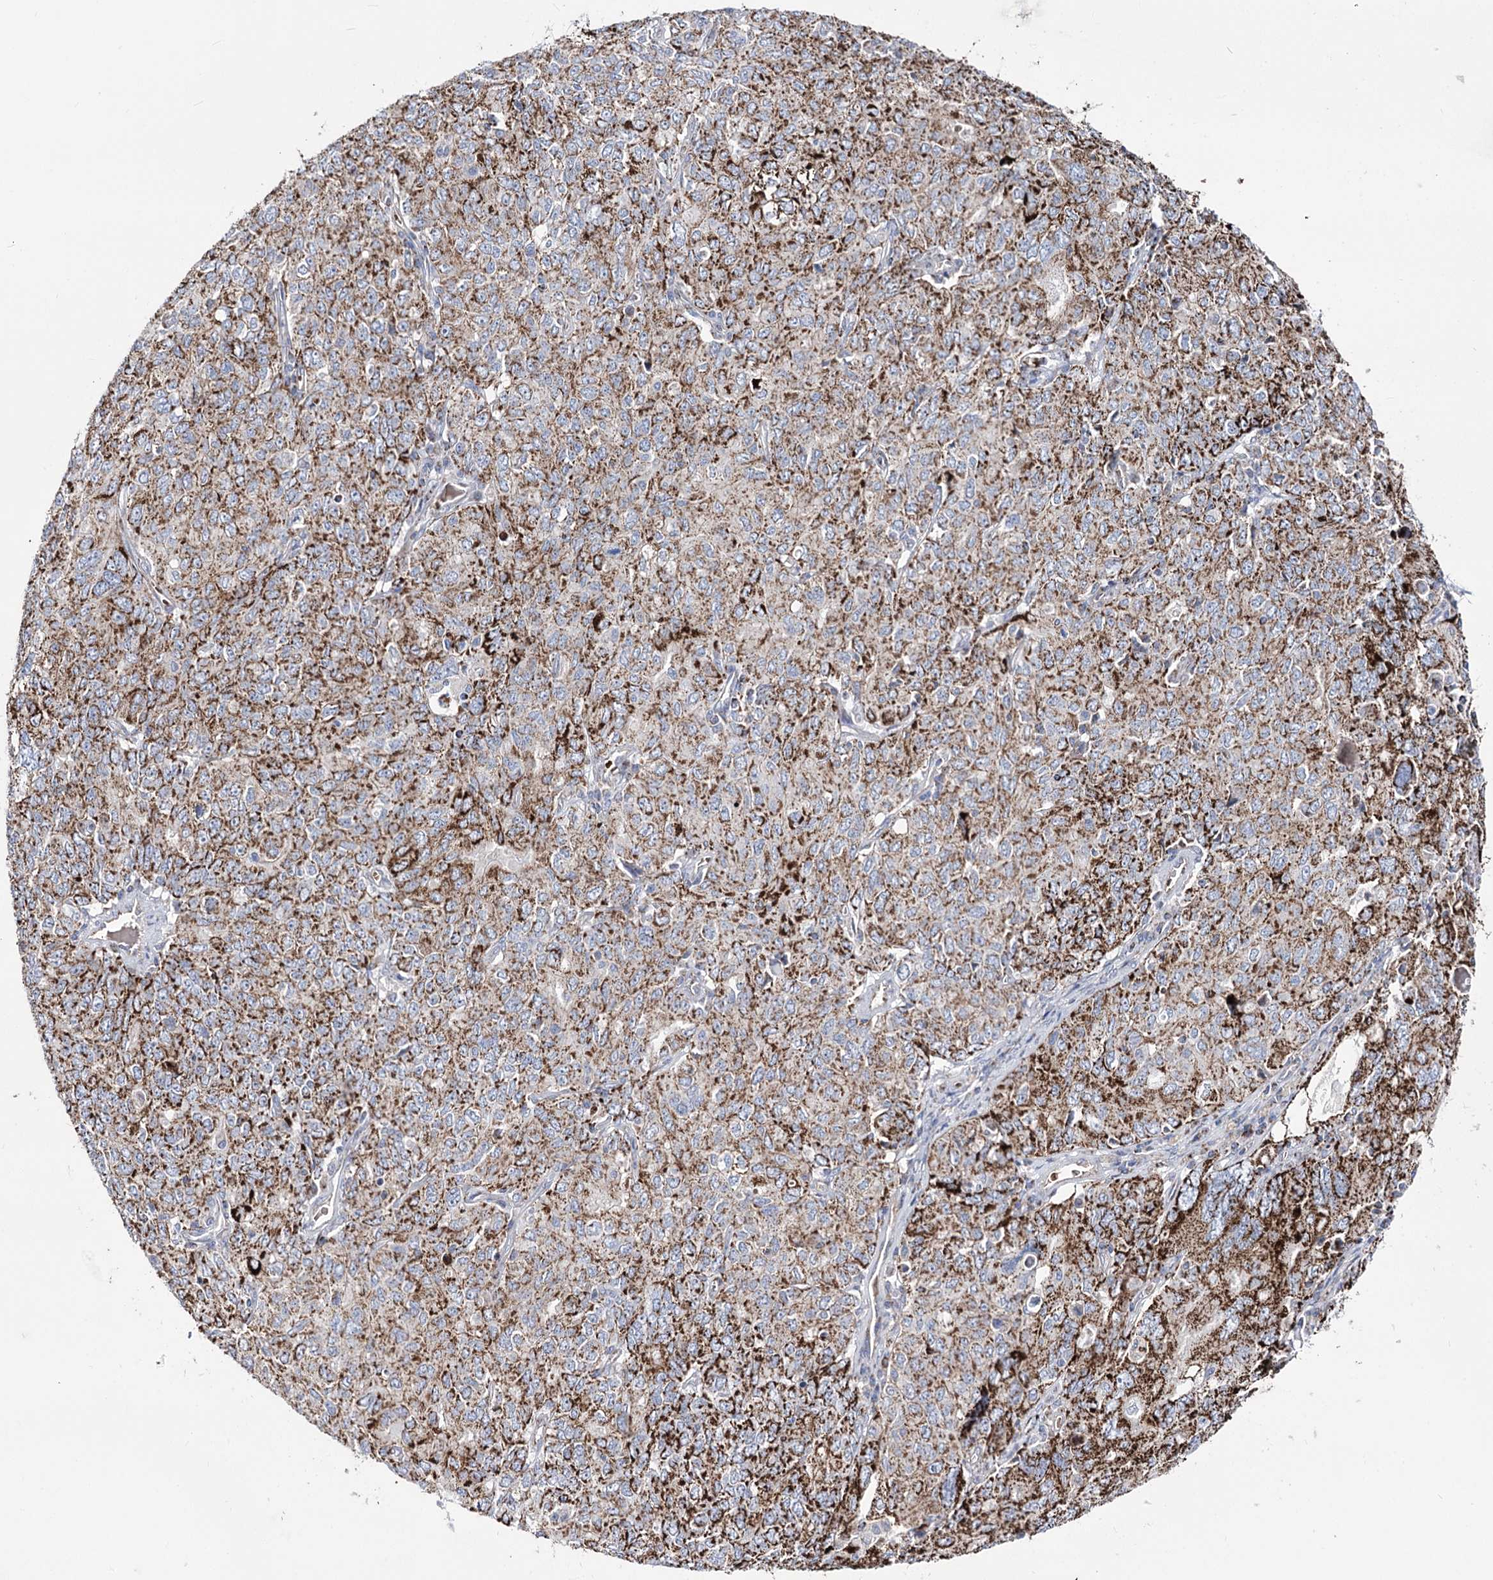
{"staining": {"intensity": "strong", "quantity": ">75%", "location": "cytoplasmic/membranous"}, "tissue": "ovarian cancer", "cell_type": "Tumor cells", "image_type": "cancer", "snomed": [{"axis": "morphology", "description": "Carcinoma, endometroid"}, {"axis": "topography", "description": "Ovary"}], "caption": "Human endometroid carcinoma (ovarian) stained with a protein marker displays strong staining in tumor cells.", "gene": "OSBPL5", "patient": {"sex": "female", "age": 62}}